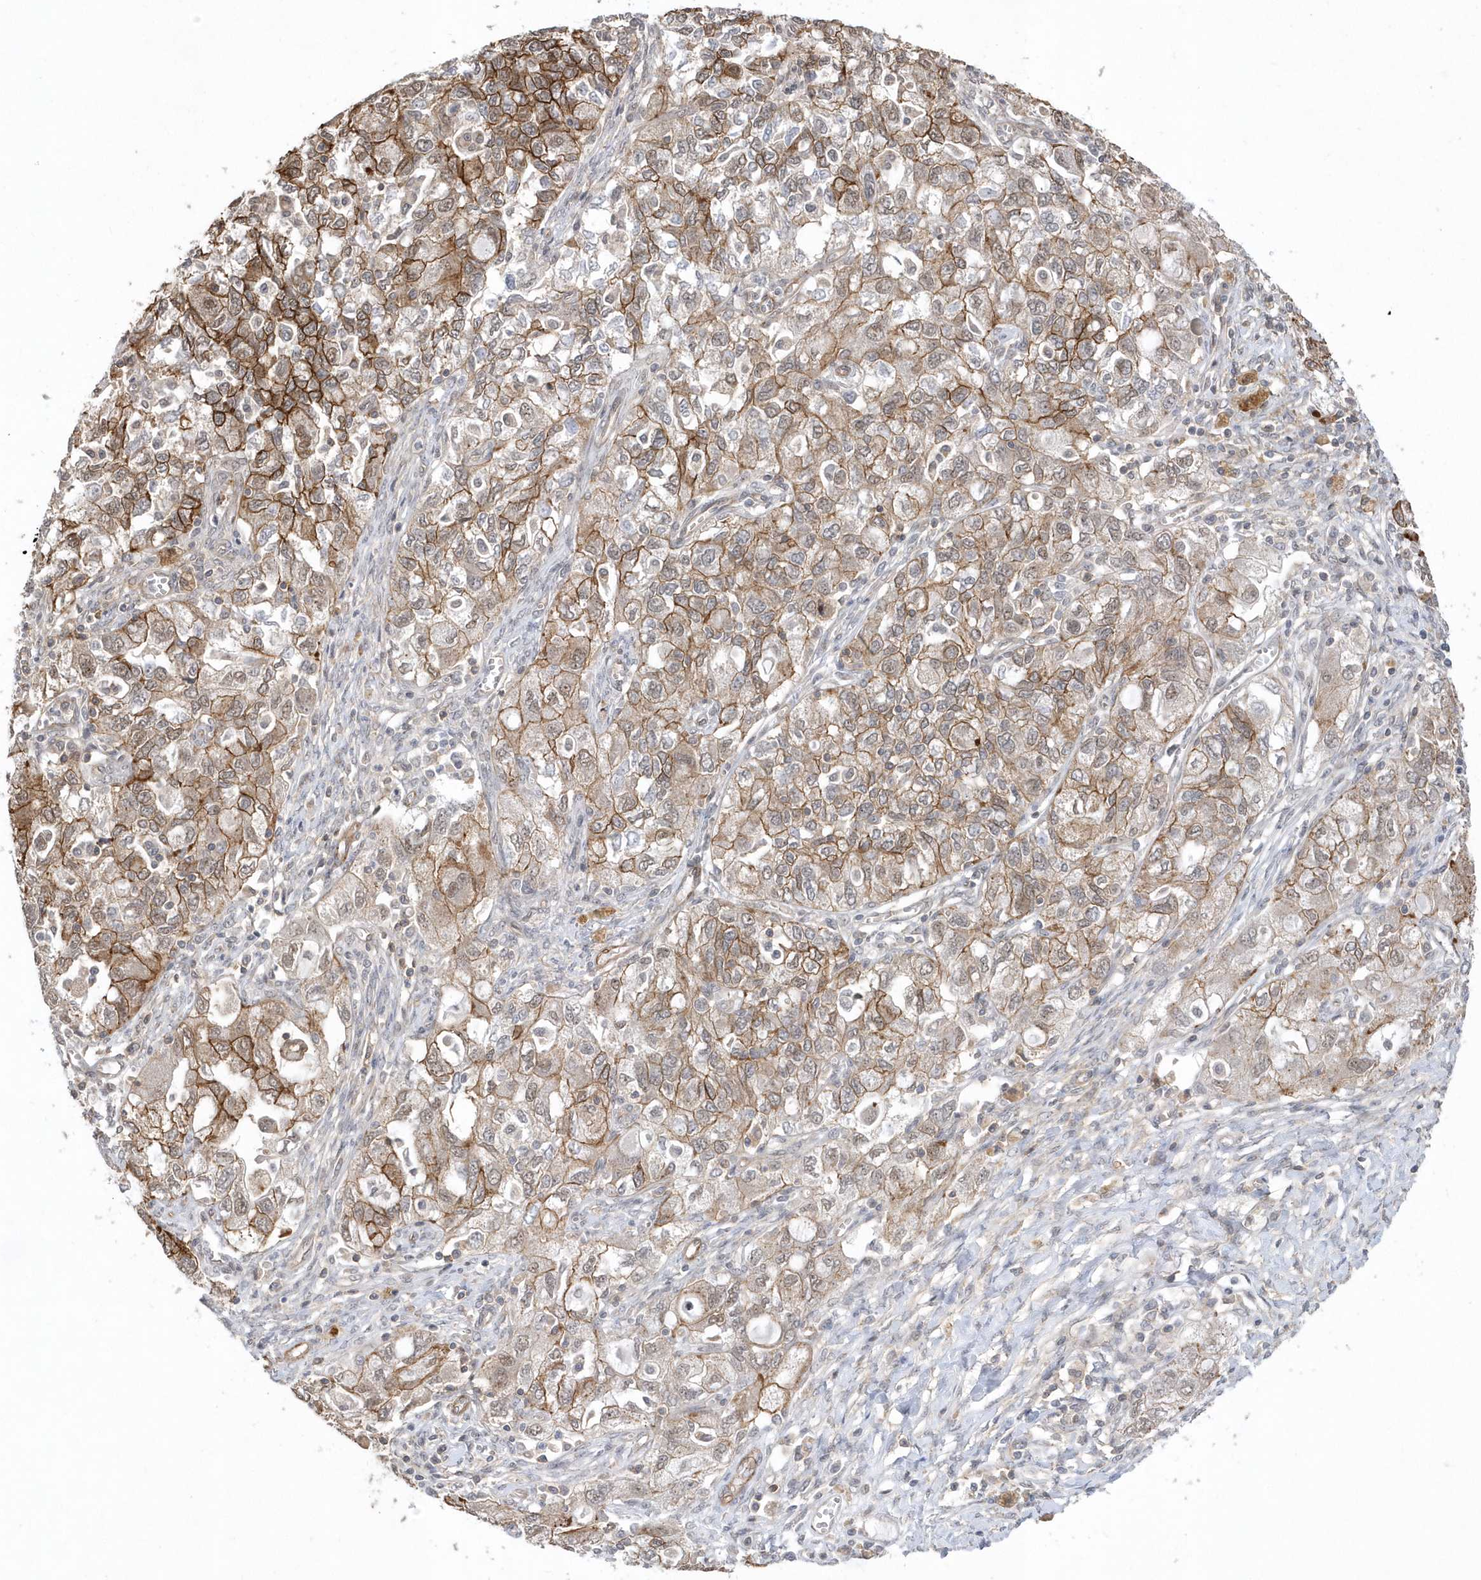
{"staining": {"intensity": "moderate", "quantity": ">75%", "location": "cytoplasmic/membranous"}, "tissue": "ovarian cancer", "cell_type": "Tumor cells", "image_type": "cancer", "snomed": [{"axis": "morphology", "description": "Carcinoma, NOS"}, {"axis": "morphology", "description": "Cystadenocarcinoma, serous, NOS"}, {"axis": "topography", "description": "Ovary"}], "caption": "DAB (3,3'-diaminobenzidine) immunohistochemical staining of human ovarian carcinoma displays moderate cytoplasmic/membranous protein expression in about >75% of tumor cells.", "gene": "CRIP3", "patient": {"sex": "female", "age": 69}}